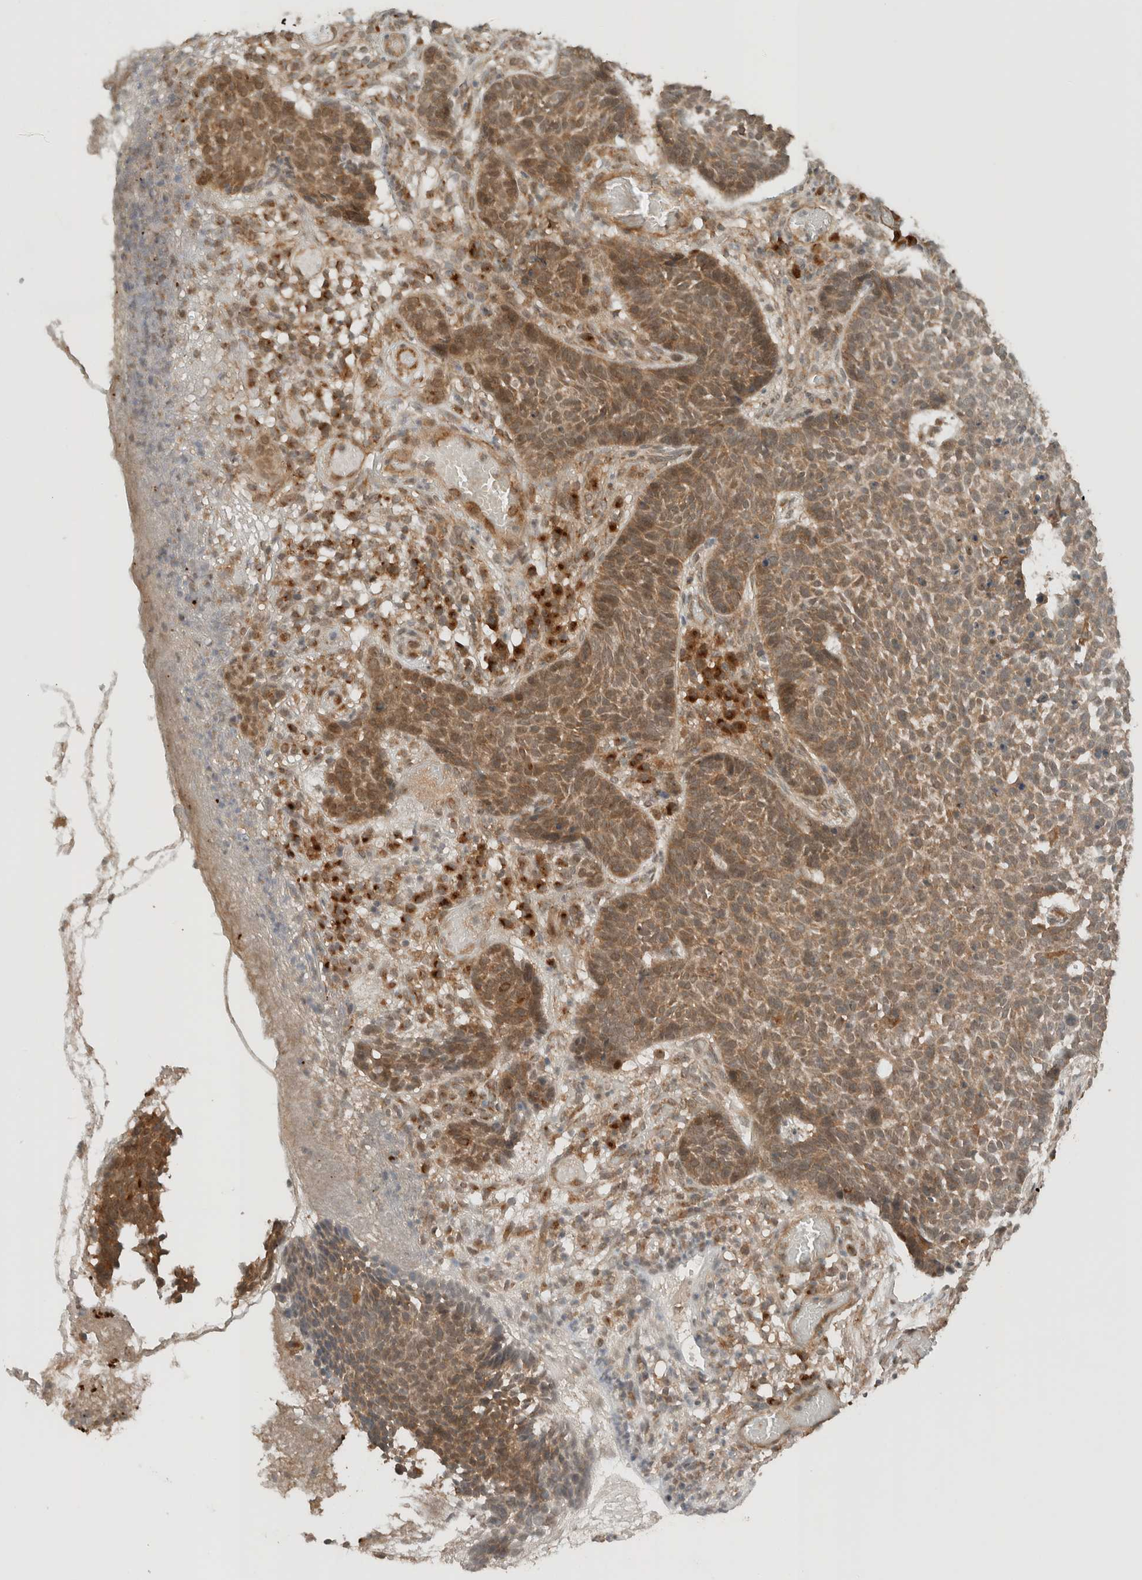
{"staining": {"intensity": "moderate", "quantity": ">75%", "location": "cytoplasmic/membranous,nuclear"}, "tissue": "skin cancer", "cell_type": "Tumor cells", "image_type": "cancer", "snomed": [{"axis": "morphology", "description": "Basal cell carcinoma"}, {"axis": "topography", "description": "Skin"}], "caption": "Human skin cancer (basal cell carcinoma) stained with a protein marker displays moderate staining in tumor cells.", "gene": "ARFGEF2", "patient": {"sex": "male", "age": 85}}